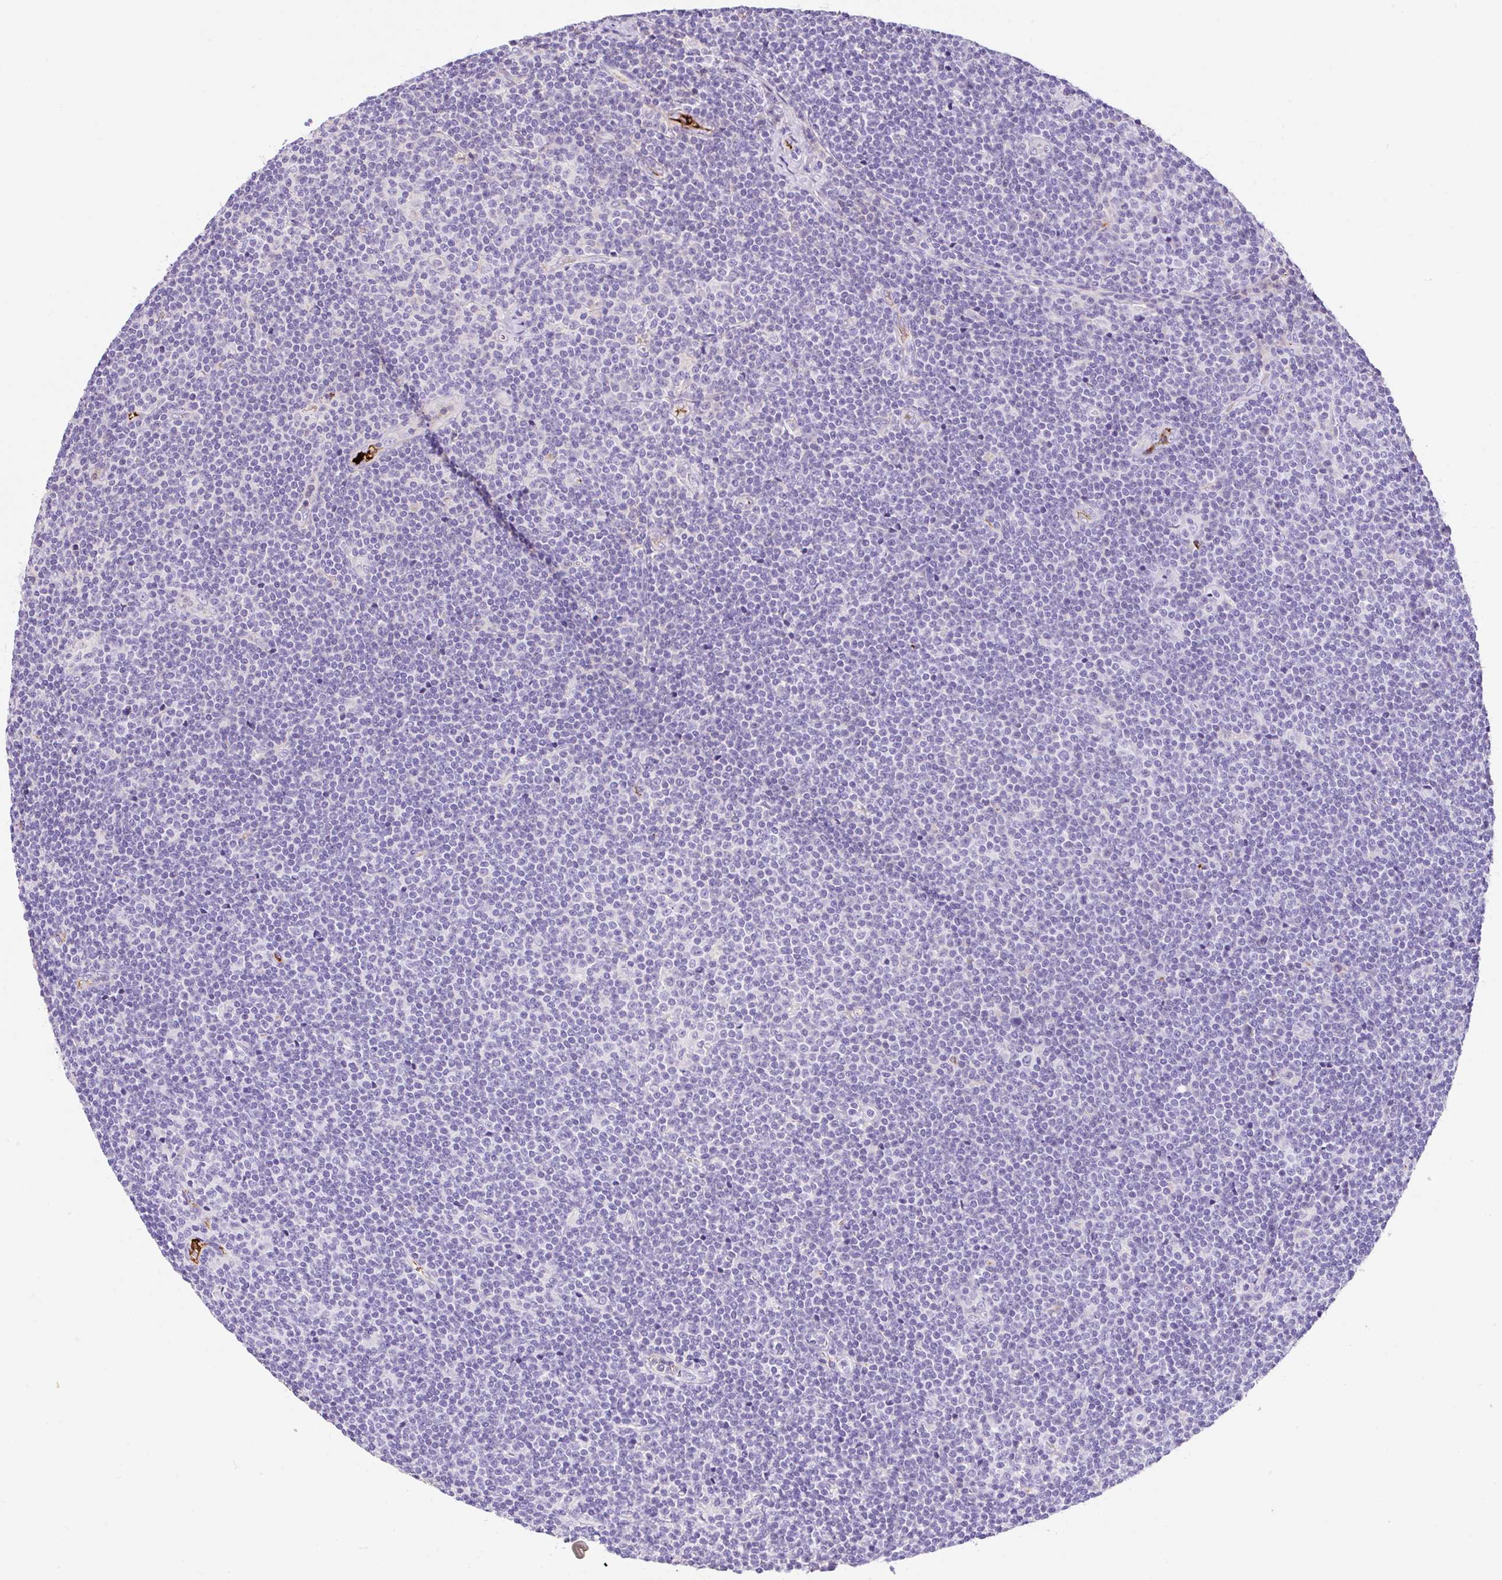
{"staining": {"intensity": "negative", "quantity": "none", "location": "none"}, "tissue": "lymphoma", "cell_type": "Tumor cells", "image_type": "cancer", "snomed": [{"axis": "morphology", "description": "Malignant lymphoma, non-Hodgkin's type, Low grade"}, {"axis": "topography", "description": "Lymph node"}], "caption": "An immunohistochemistry (IHC) histopathology image of lymphoma is shown. There is no staining in tumor cells of lymphoma.", "gene": "APOC4-APOC2", "patient": {"sex": "male", "age": 48}}